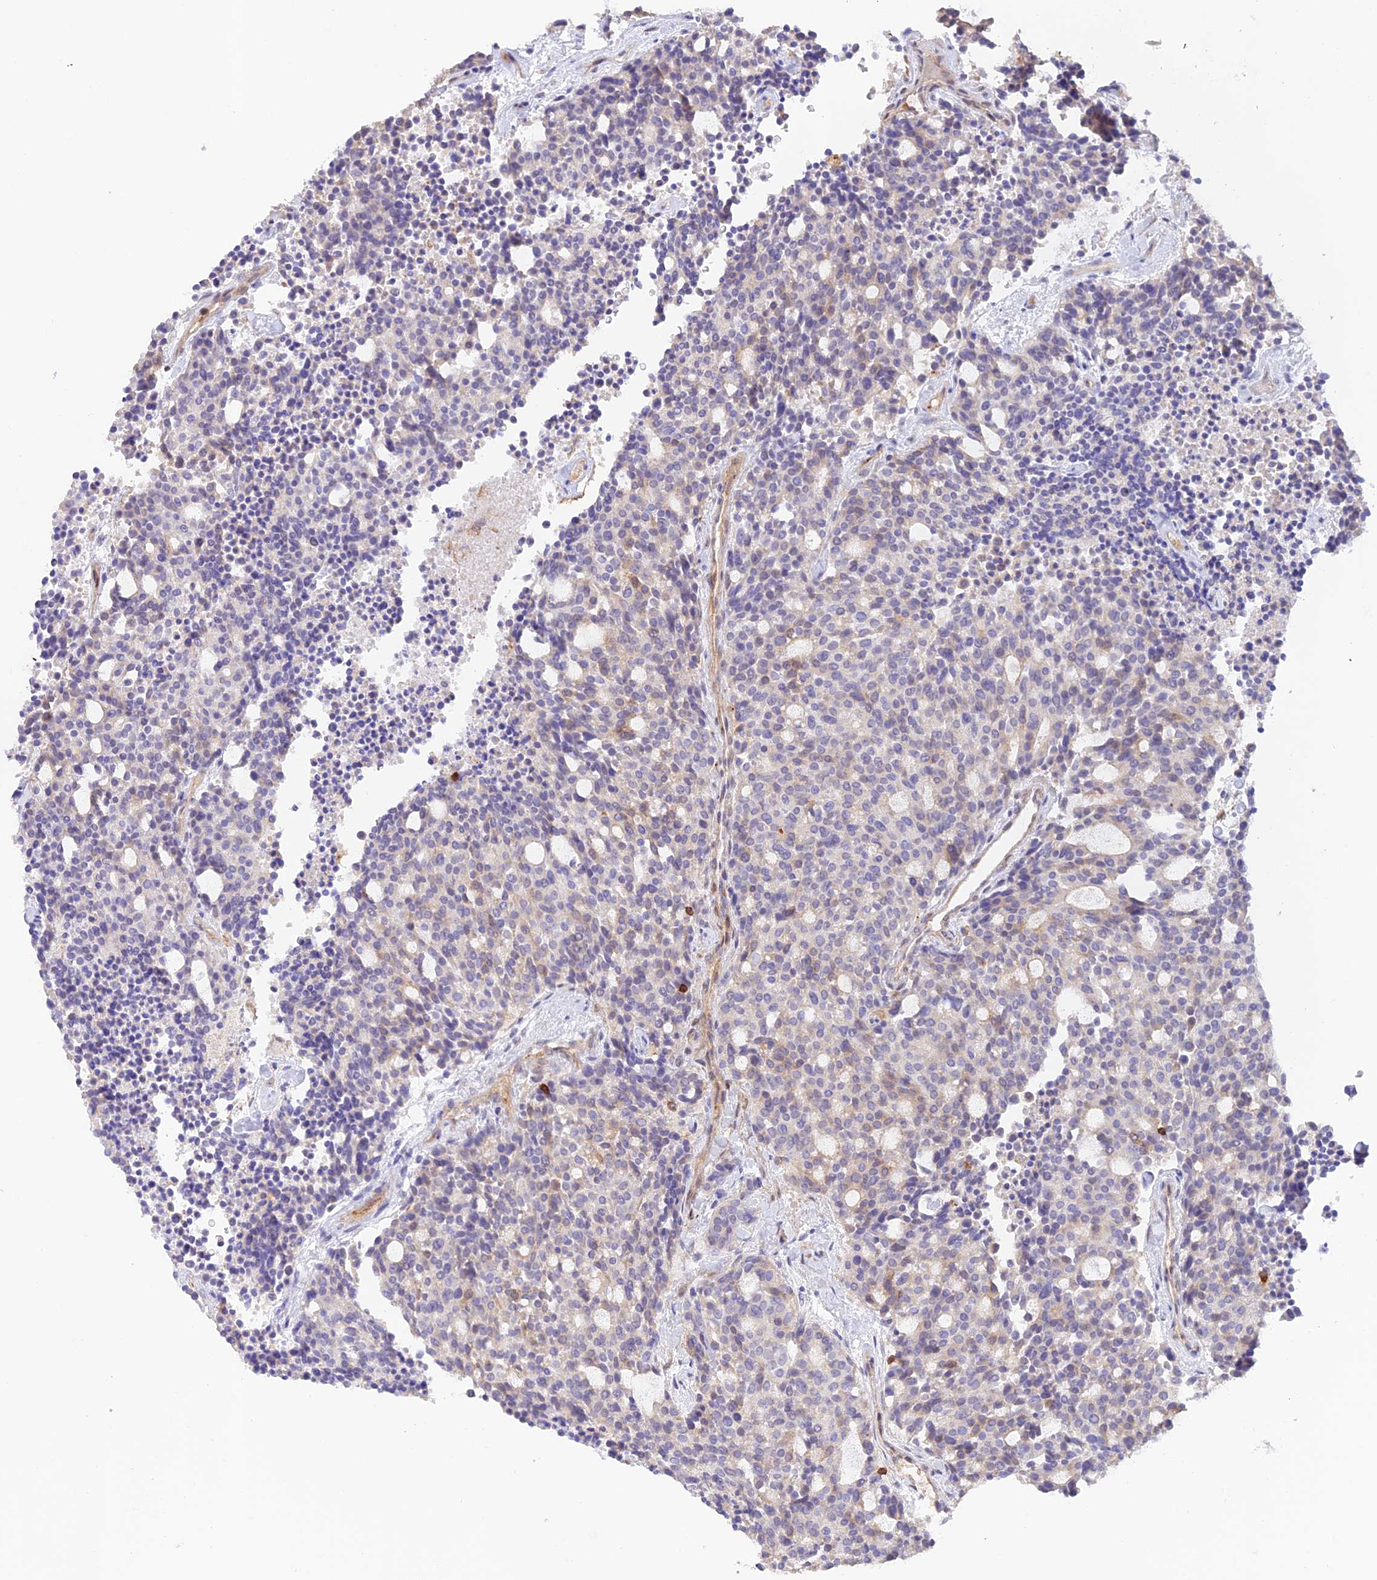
{"staining": {"intensity": "weak", "quantity": "<25%", "location": "cytoplasmic/membranous"}, "tissue": "carcinoid", "cell_type": "Tumor cells", "image_type": "cancer", "snomed": [{"axis": "morphology", "description": "Carcinoid, malignant, NOS"}, {"axis": "topography", "description": "Pancreas"}], "caption": "Immunohistochemistry (IHC) micrograph of neoplastic tissue: human carcinoid stained with DAB reveals no significant protein expression in tumor cells. (IHC, brightfield microscopy, high magnification).", "gene": "DENND1C", "patient": {"sex": "female", "age": 54}}